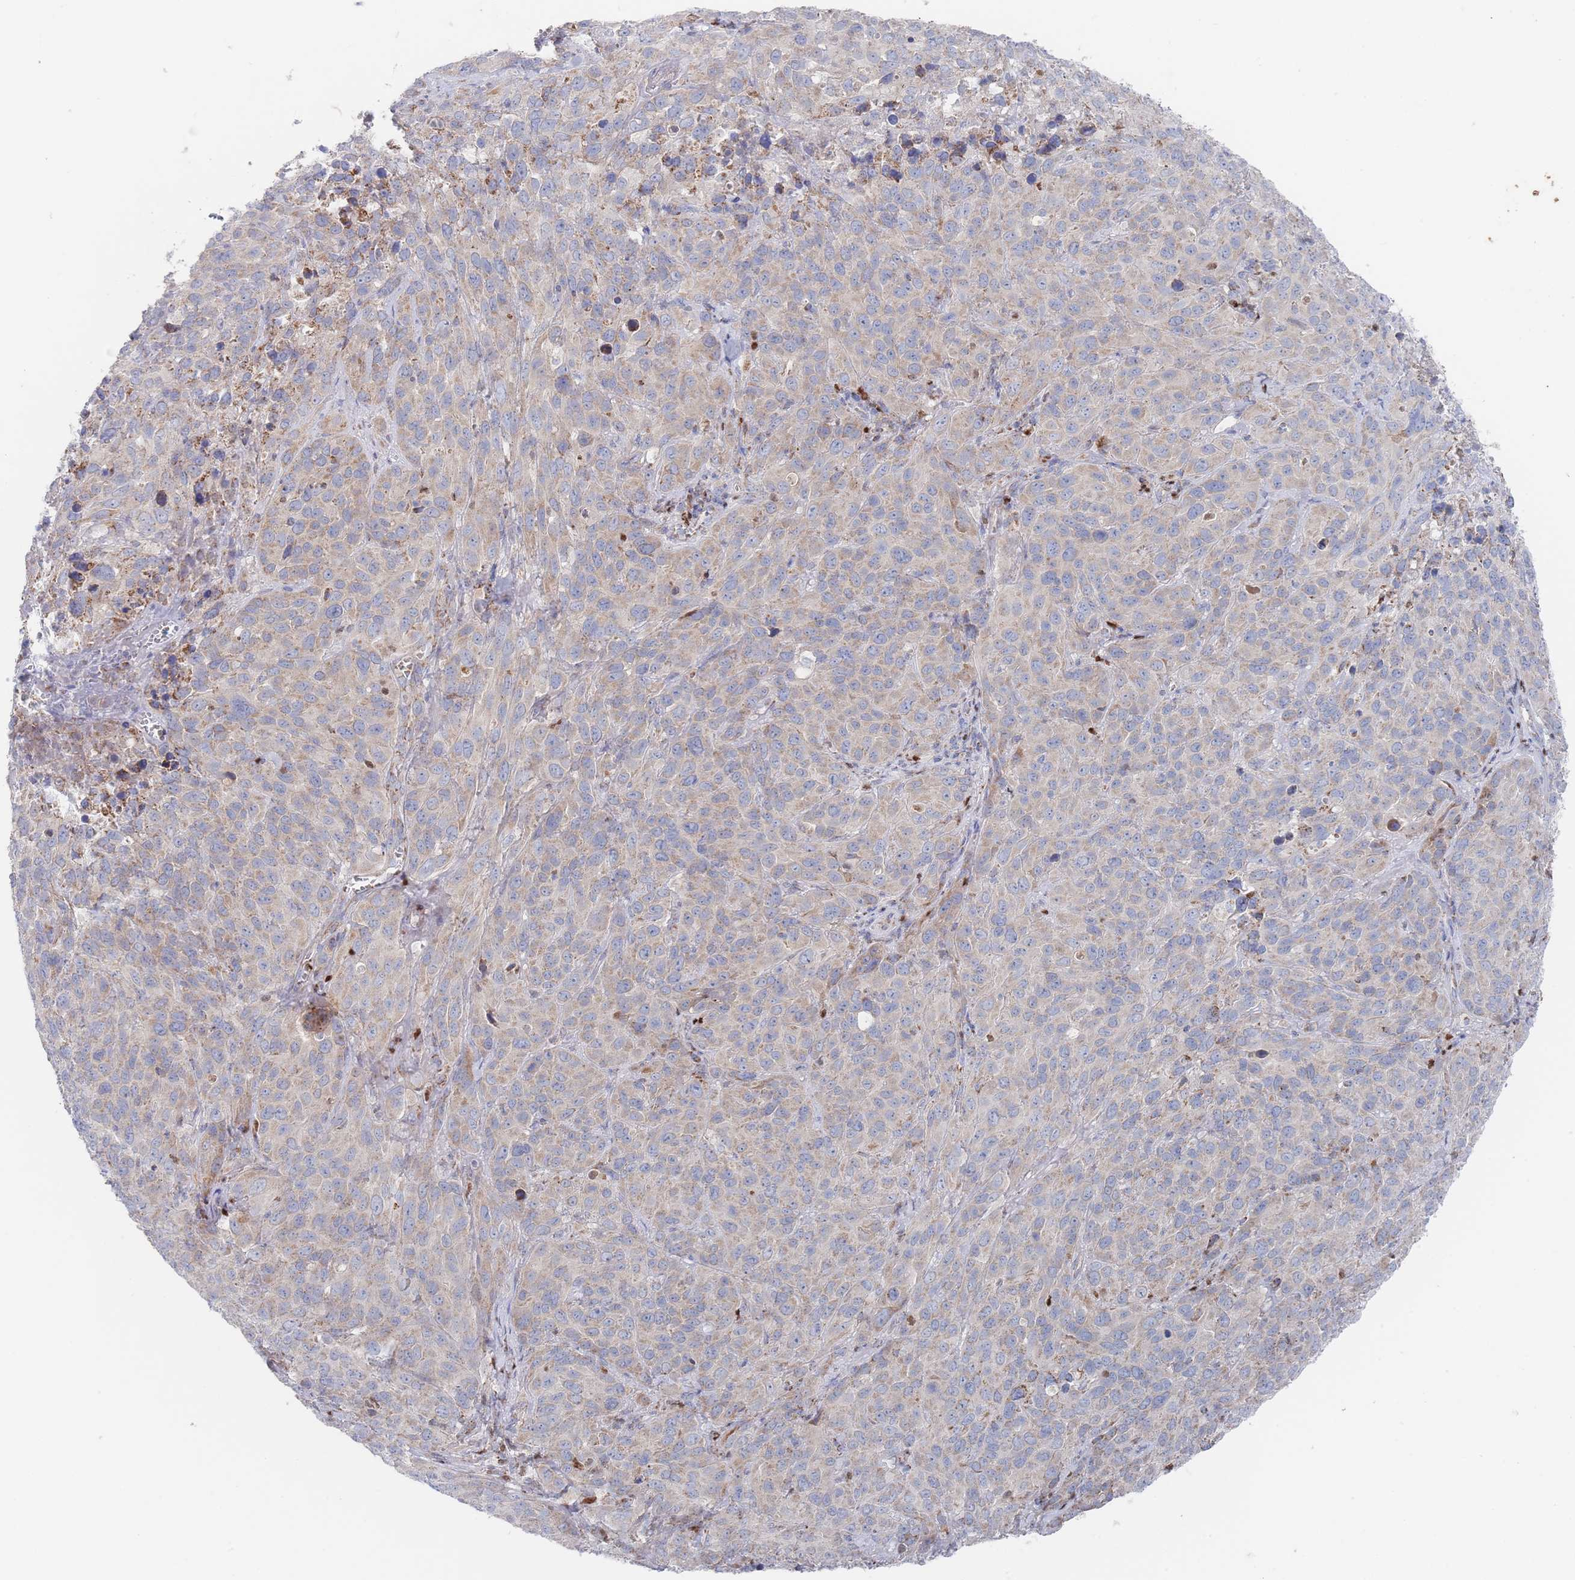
{"staining": {"intensity": "weak", "quantity": "25%-75%", "location": "cytoplasmic/membranous"}, "tissue": "cervical cancer", "cell_type": "Tumor cells", "image_type": "cancer", "snomed": [{"axis": "morphology", "description": "Squamous cell carcinoma, NOS"}, {"axis": "topography", "description": "Cervix"}], "caption": "A photomicrograph of human cervical cancer stained for a protein shows weak cytoplasmic/membranous brown staining in tumor cells. Using DAB (3,3'-diaminobenzidine) (brown) and hematoxylin (blue) stains, captured at high magnification using brightfield microscopy.", "gene": "IKZF4", "patient": {"sex": "female", "age": 51}}